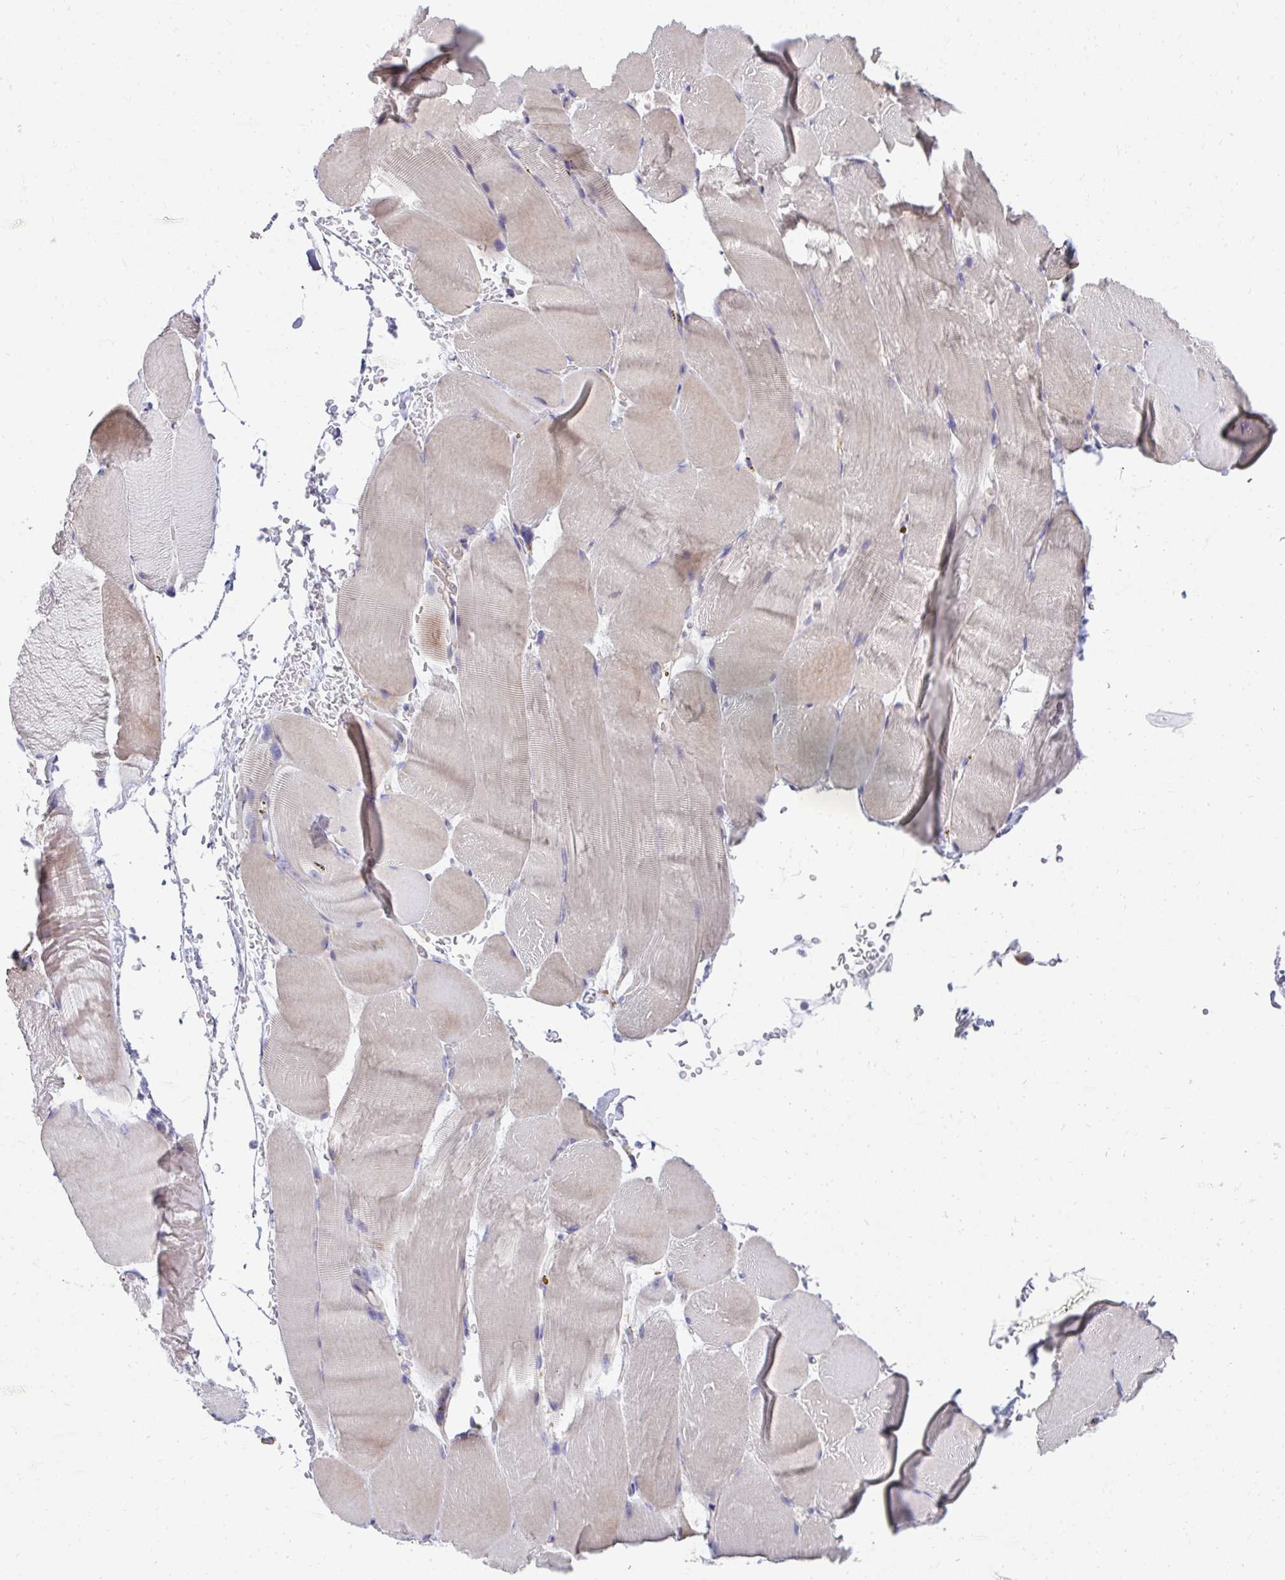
{"staining": {"intensity": "weak", "quantity": "25%-75%", "location": "cytoplasmic/membranous"}, "tissue": "skeletal muscle", "cell_type": "Myocytes", "image_type": "normal", "snomed": [{"axis": "morphology", "description": "Normal tissue, NOS"}, {"axis": "topography", "description": "Skeletal muscle"}], "caption": "DAB immunohistochemical staining of normal skeletal muscle shows weak cytoplasmic/membranous protein positivity in approximately 25%-75% of myocytes.", "gene": "PRRG3", "patient": {"sex": "female", "age": 37}}